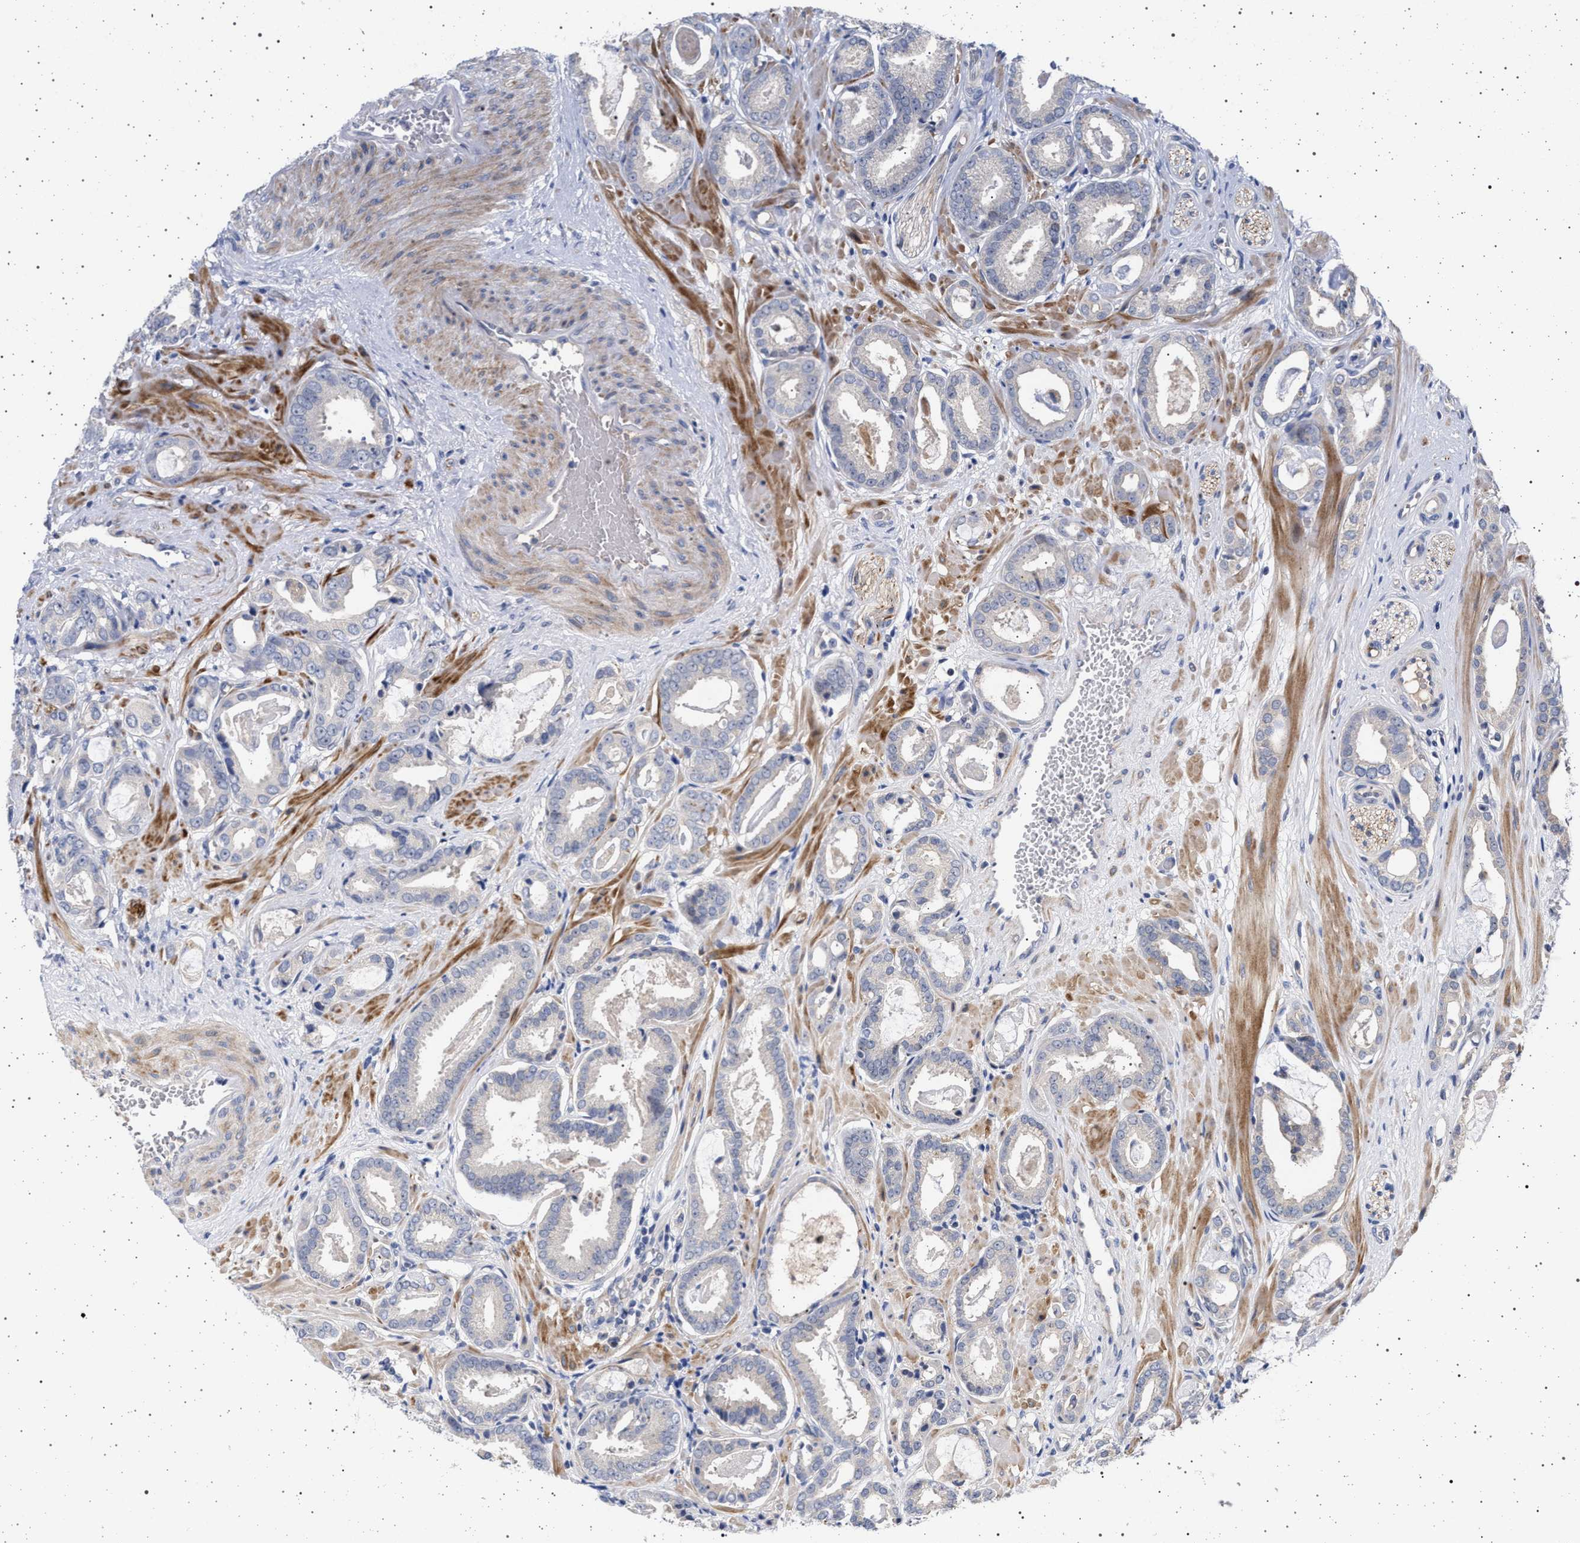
{"staining": {"intensity": "negative", "quantity": "none", "location": "none"}, "tissue": "prostate cancer", "cell_type": "Tumor cells", "image_type": "cancer", "snomed": [{"axis": "morphology", "description": "Adenocarcinoma, Low grade"}, {"axis": "topography", "description": "Prostate"}], "caption": "Immunohistochemistry image of human prostate cancer stained for a protein (brown), which displays no expression in tumor cells. (Brightfield microscopy of DAB (3,3'-diaminobenzidine) IHC at high magnification).", "gene": "RBM48", "patient": {"sex": "male", "age": 53}}